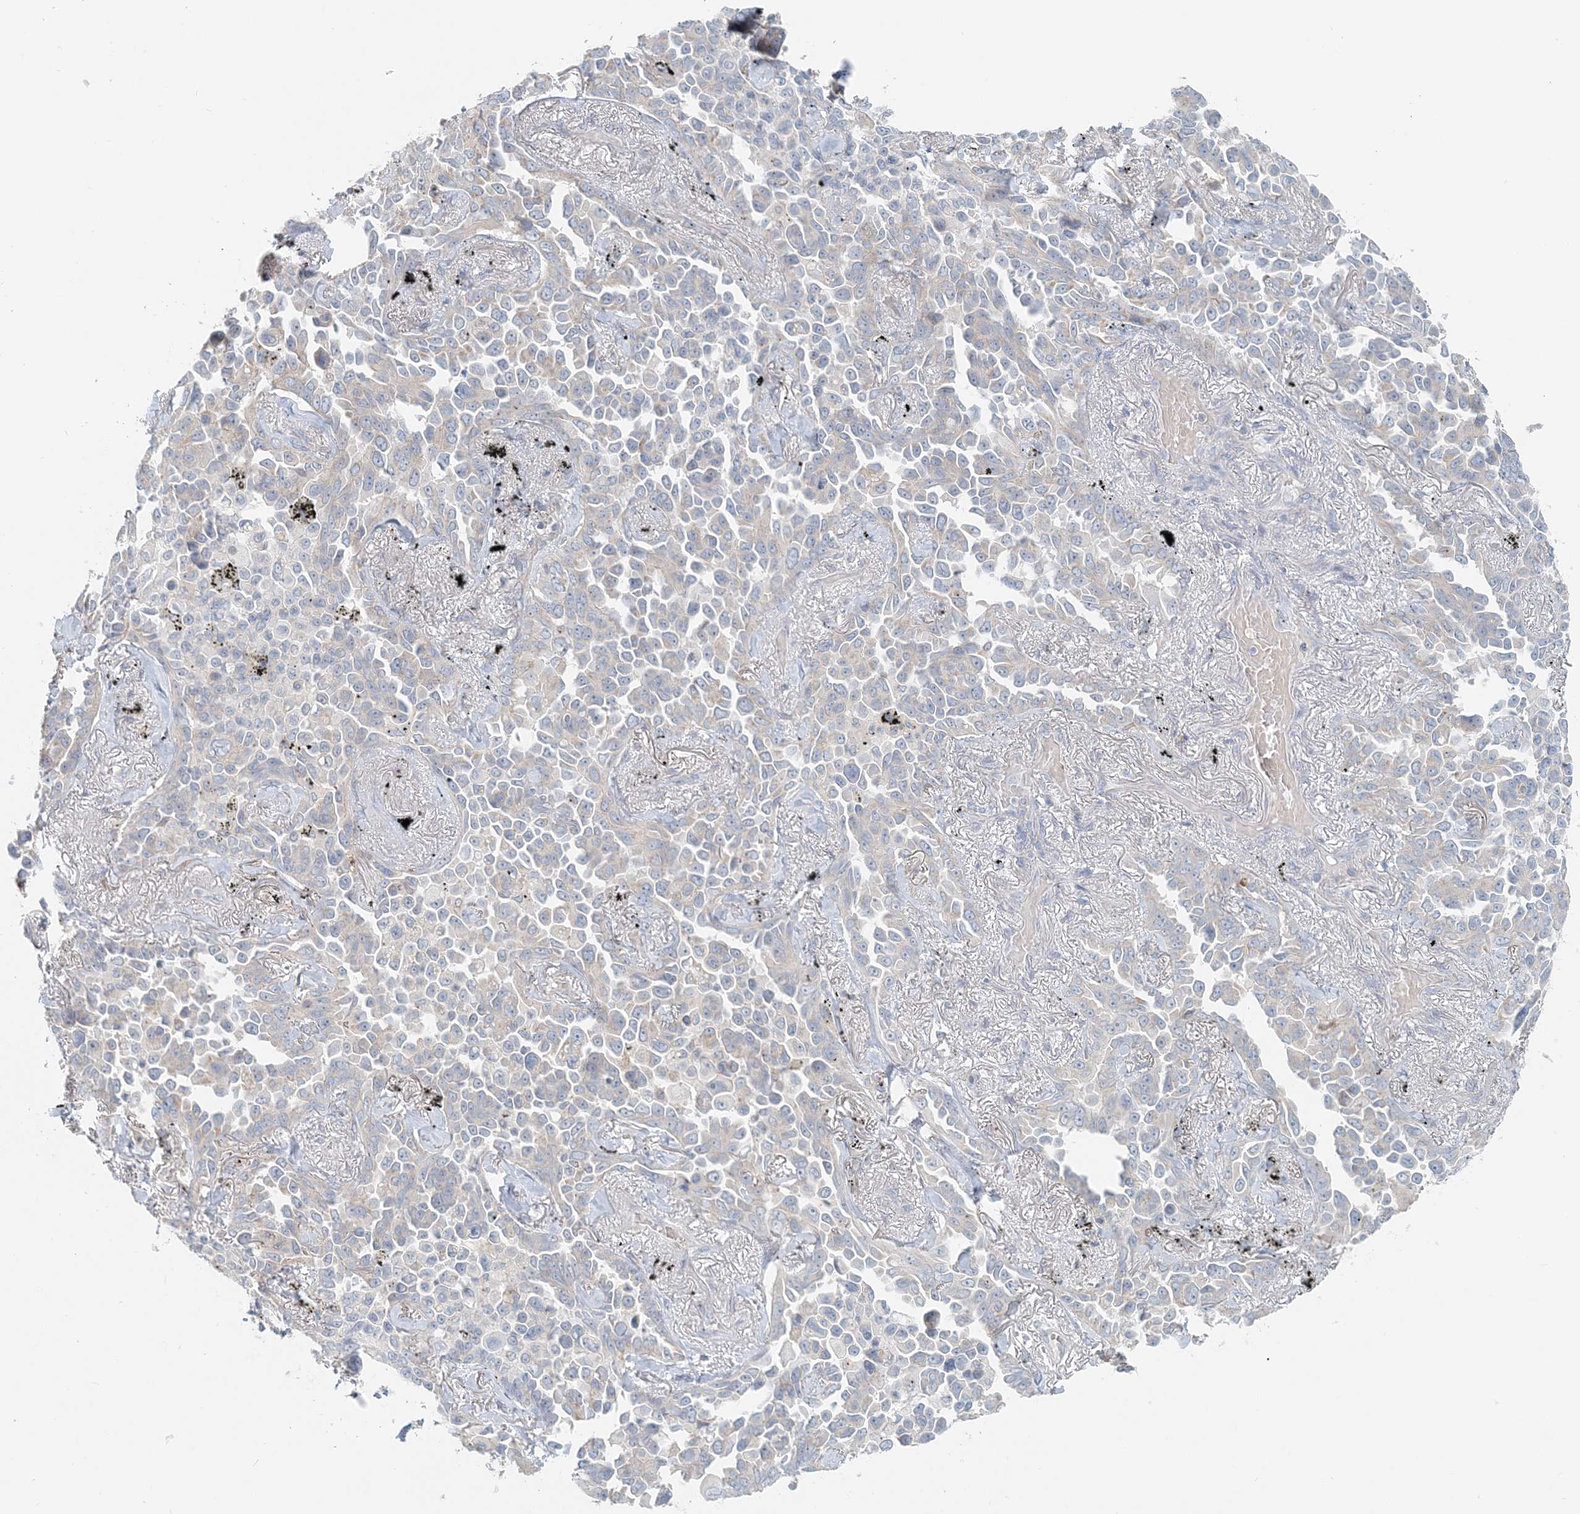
{"staining": {"intensity": "negative", "quantity": "none", "location": "none"}, "tissue": "lung cancer", "cell_type": "Tumor cells", "image_type": "cancer", "snomed": [{"axis": "morphology", "description": "Adenocarcinoma, NOS"}, {"axis": "topography", "description": "Lung"}], "caption": "Protein analysis of lung adenocarcinoma displays no significant positivity in tumor cells.", "gene": "NAA11", "patient": {"sex": "female", "age": 67}}